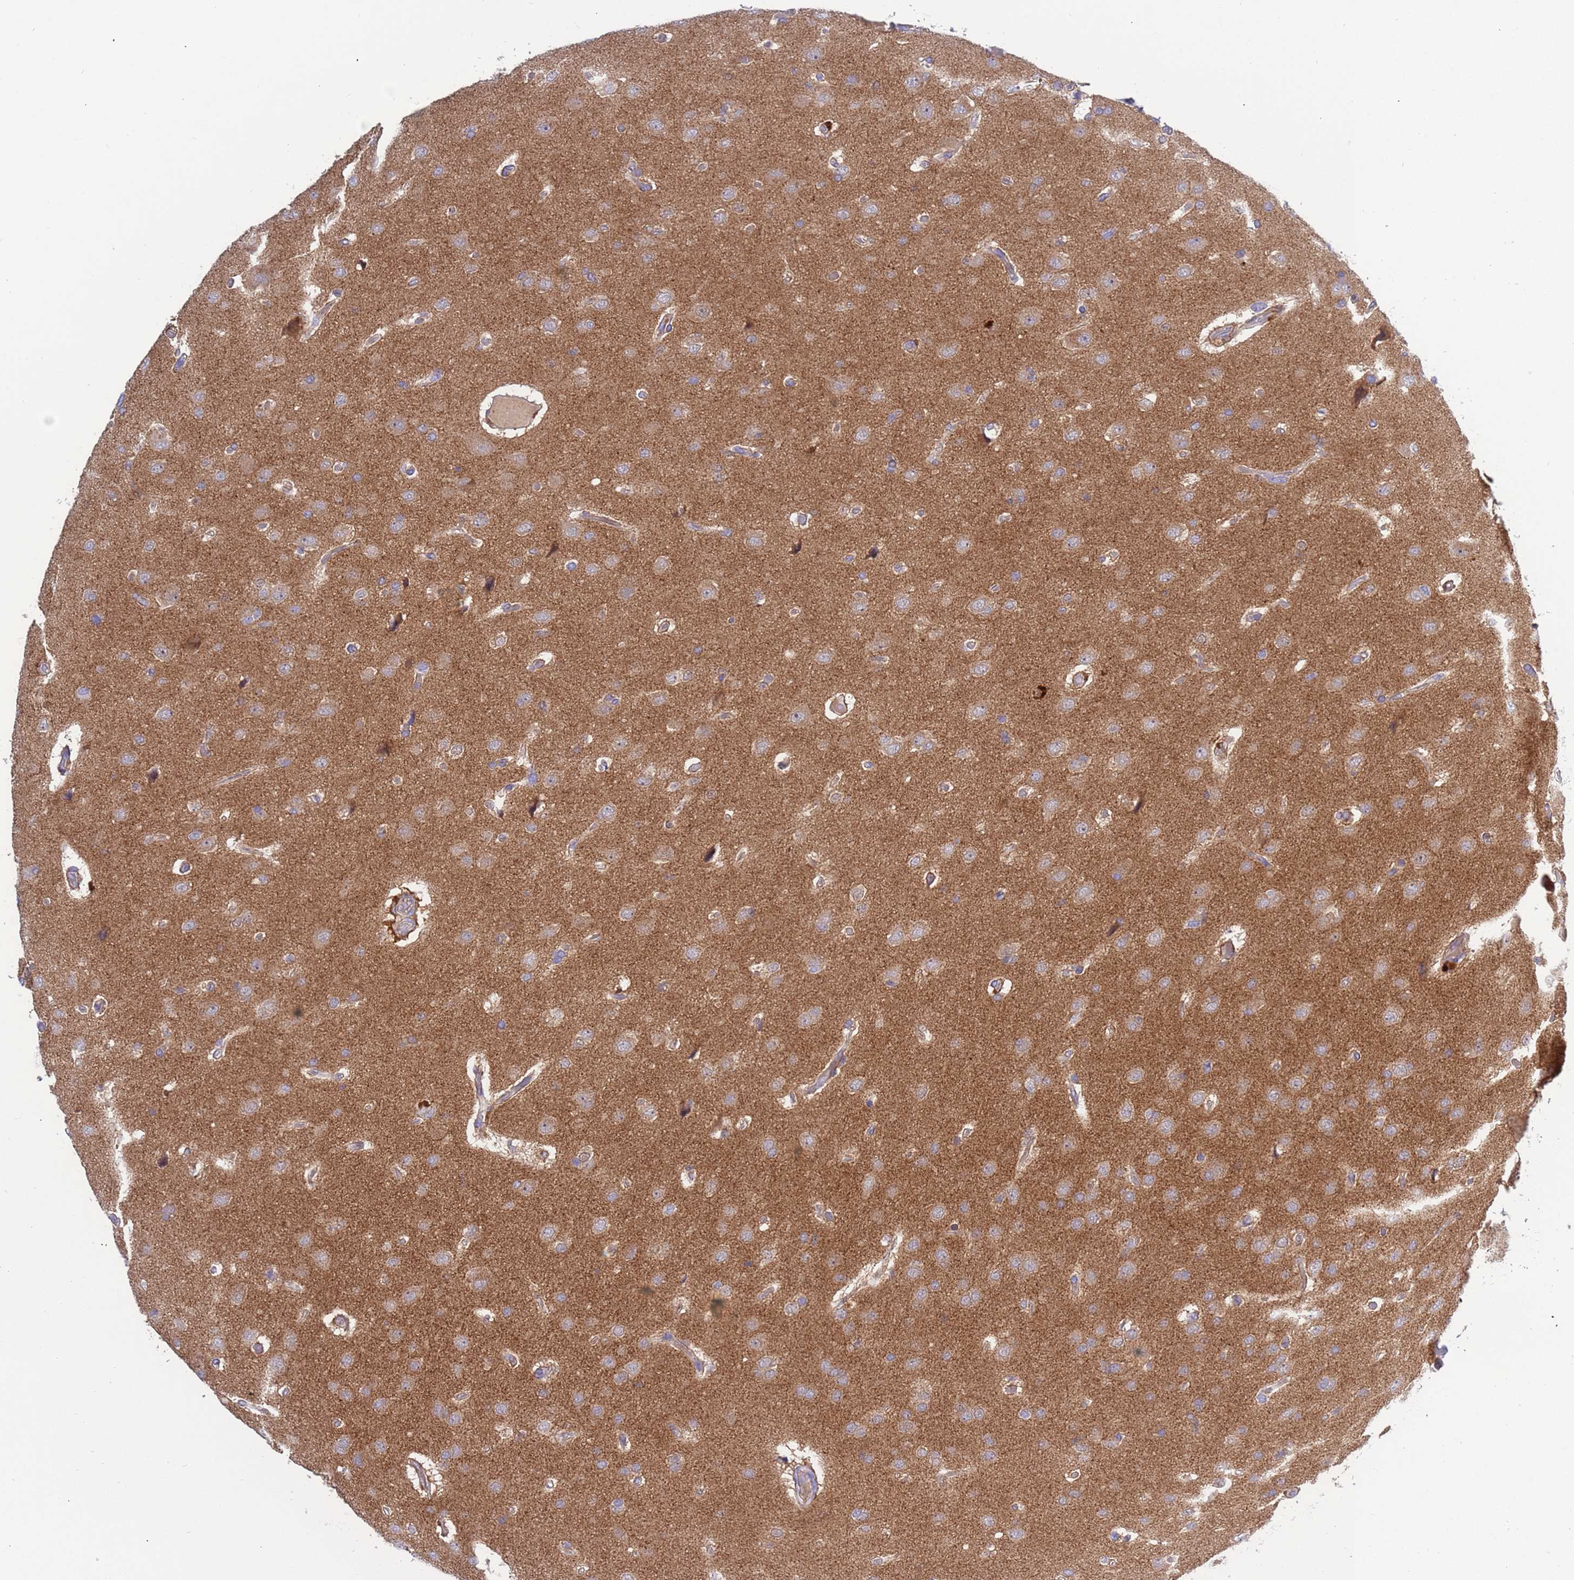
{"staining": {"intensity": "weak", "quantity": ">75%", "location": "cytoplasmic/membranous"}, "tissue": "glioma", "cell_type": "Tumor cells", "image_type": "cancer", "snomed": [{"axis": "morphology", "description": "Glioma, malignant, High grade"}, {"axis": "topography", "description": "Brain"}], "caption": "Weak cytoplasmic/membranous staining for a protein is present in about >75% of tumor cells of glioma using immunohistochemistry.", "gene": "FOXRED1", "patient": {"sex": "male", "age": 77}}